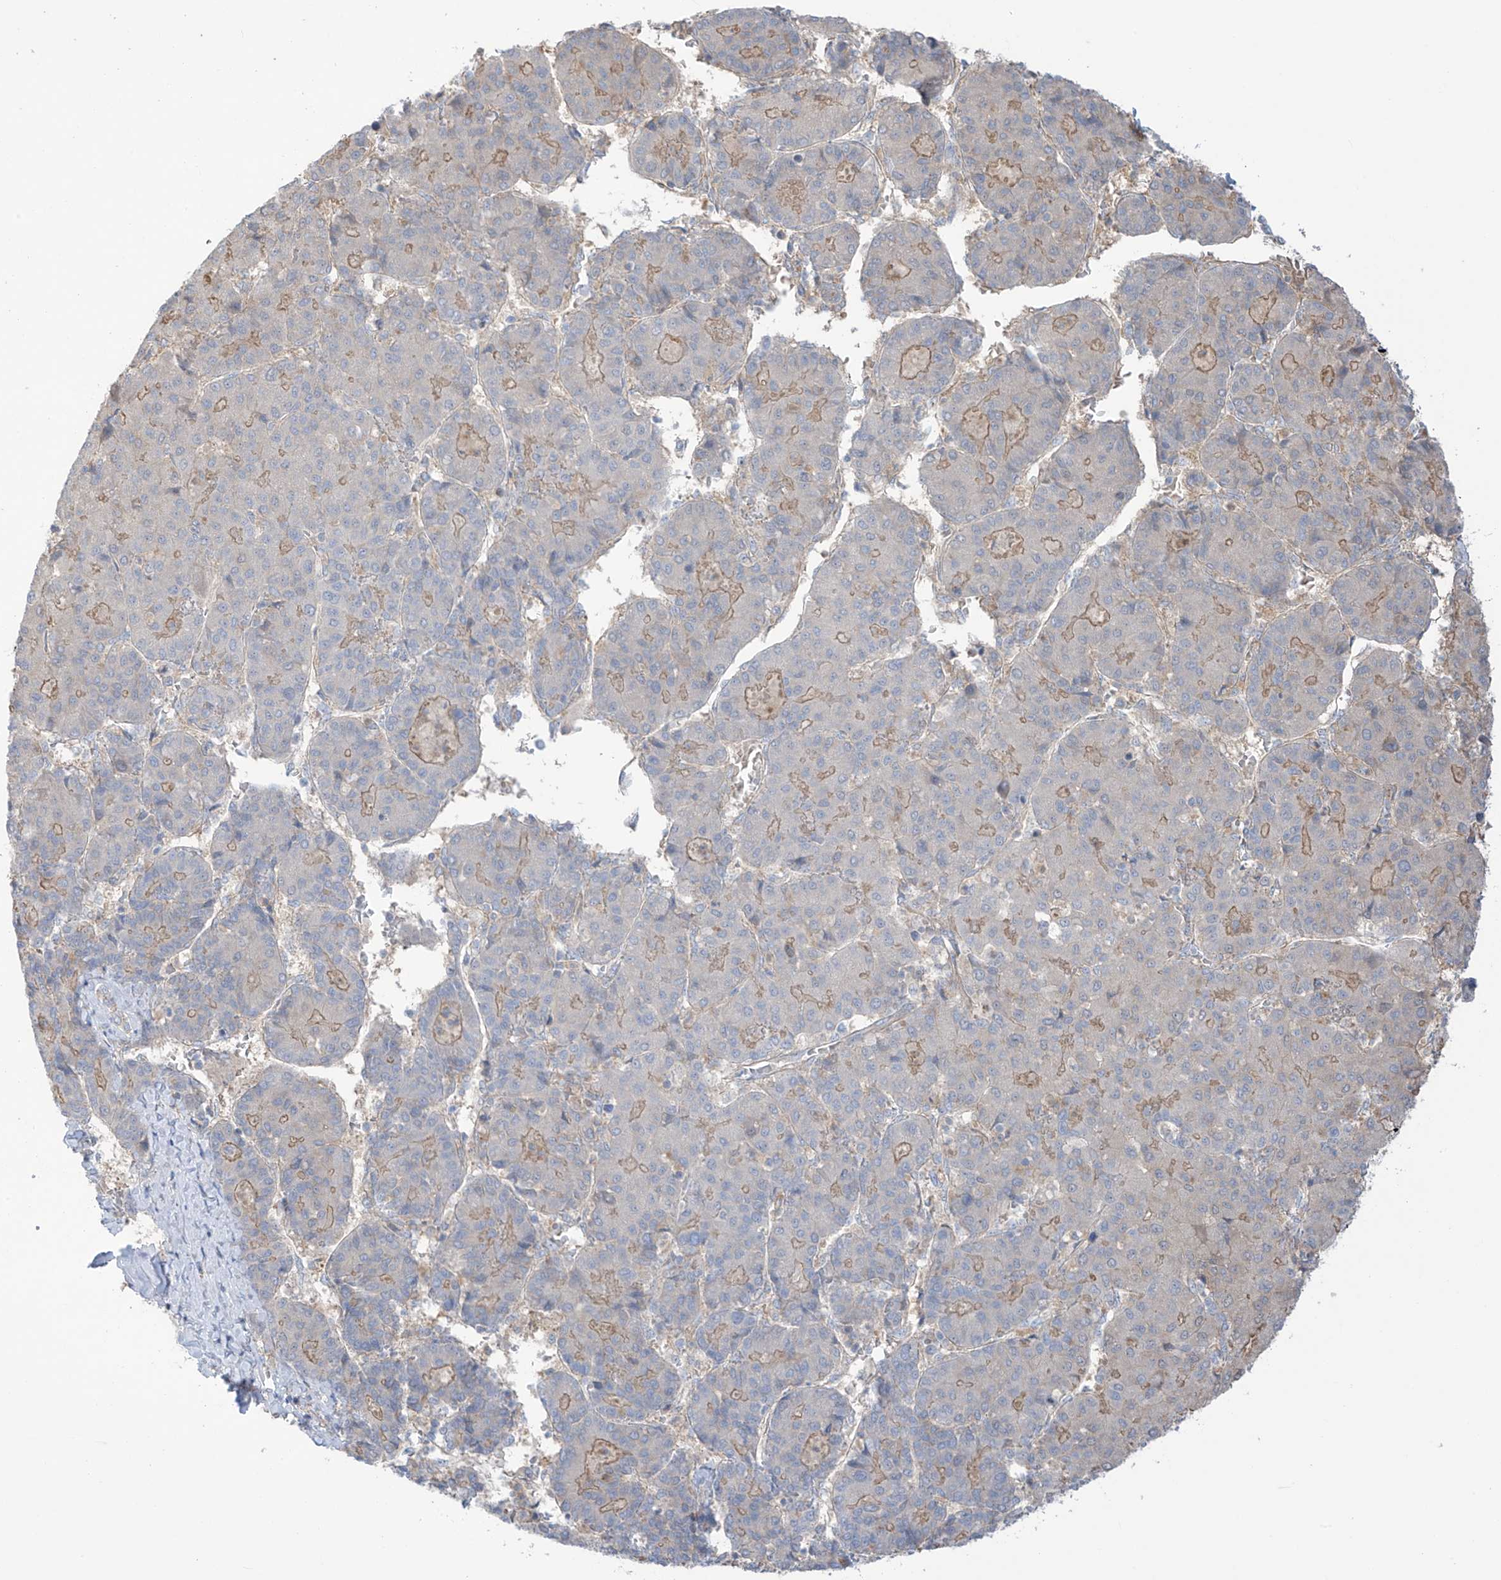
{"staining": {"intensity": "weak", "quantity": "25%-75%", "location": "cytoplasmic/membranous"}, "tissue": "liver cancer", "cell_type": "Tumor cells", "image_type": "cancer", "snomed": [{"axis": "morphology", "description": "Carcinoma, Hepatocellular, NOS"}, {"axis": "topography", "description": "Liver"}], "caption": "Weak cytoplasmic/membranous positivity is identified in about 25%-75% of tumor cells in hepatocellular carcinoma (liver). The staining was performed using DAB to visualize the protein expression in brown, while the nuclei were stained in blue with hematoxylin (Magnification: 20x).", "gene": "TRMU", "patient": {"sex": "male", "age": 65}}